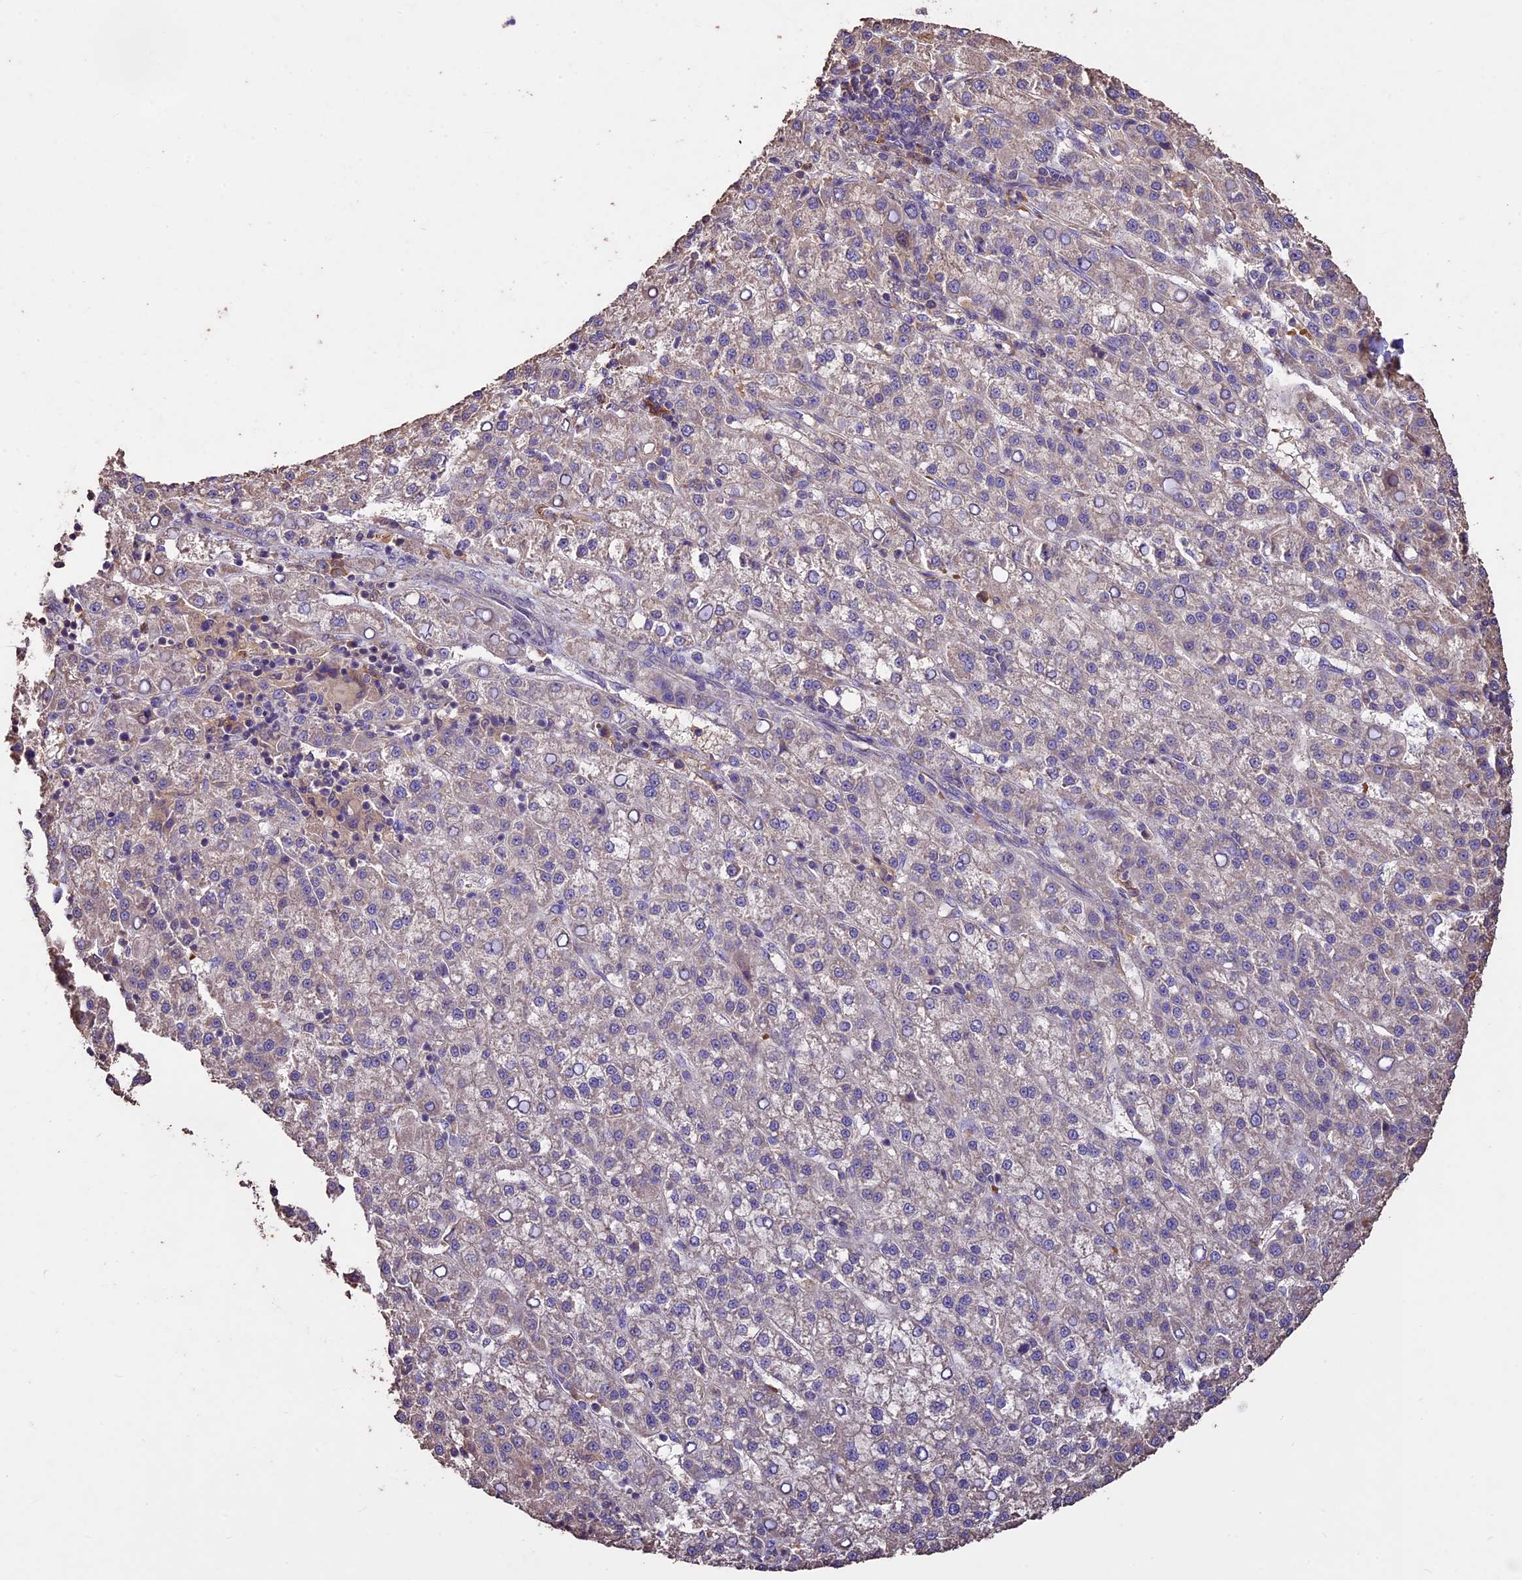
{"staining": {"intensity": "moderate", "quantity": "25%-75%", "location": "cytoplasmic/membranous"}, "tissue": "liver cancer", "cell_type": "Tumor cells", "image_type": "cancer", "snomed": [{"axis": "morphology", "description": "Carcinoma, Hepatocellular, NOS"}, {"axis": "topography", "description": "Liver"}], "caption": "Protein staining shows moderate cytoplasmic/membranous staining in approximately 25%-75% of tumor cells in liver hepatocellular carcinoma.", "gene": "CRLF1", "patient": {"sex": "female", "age": 58}}